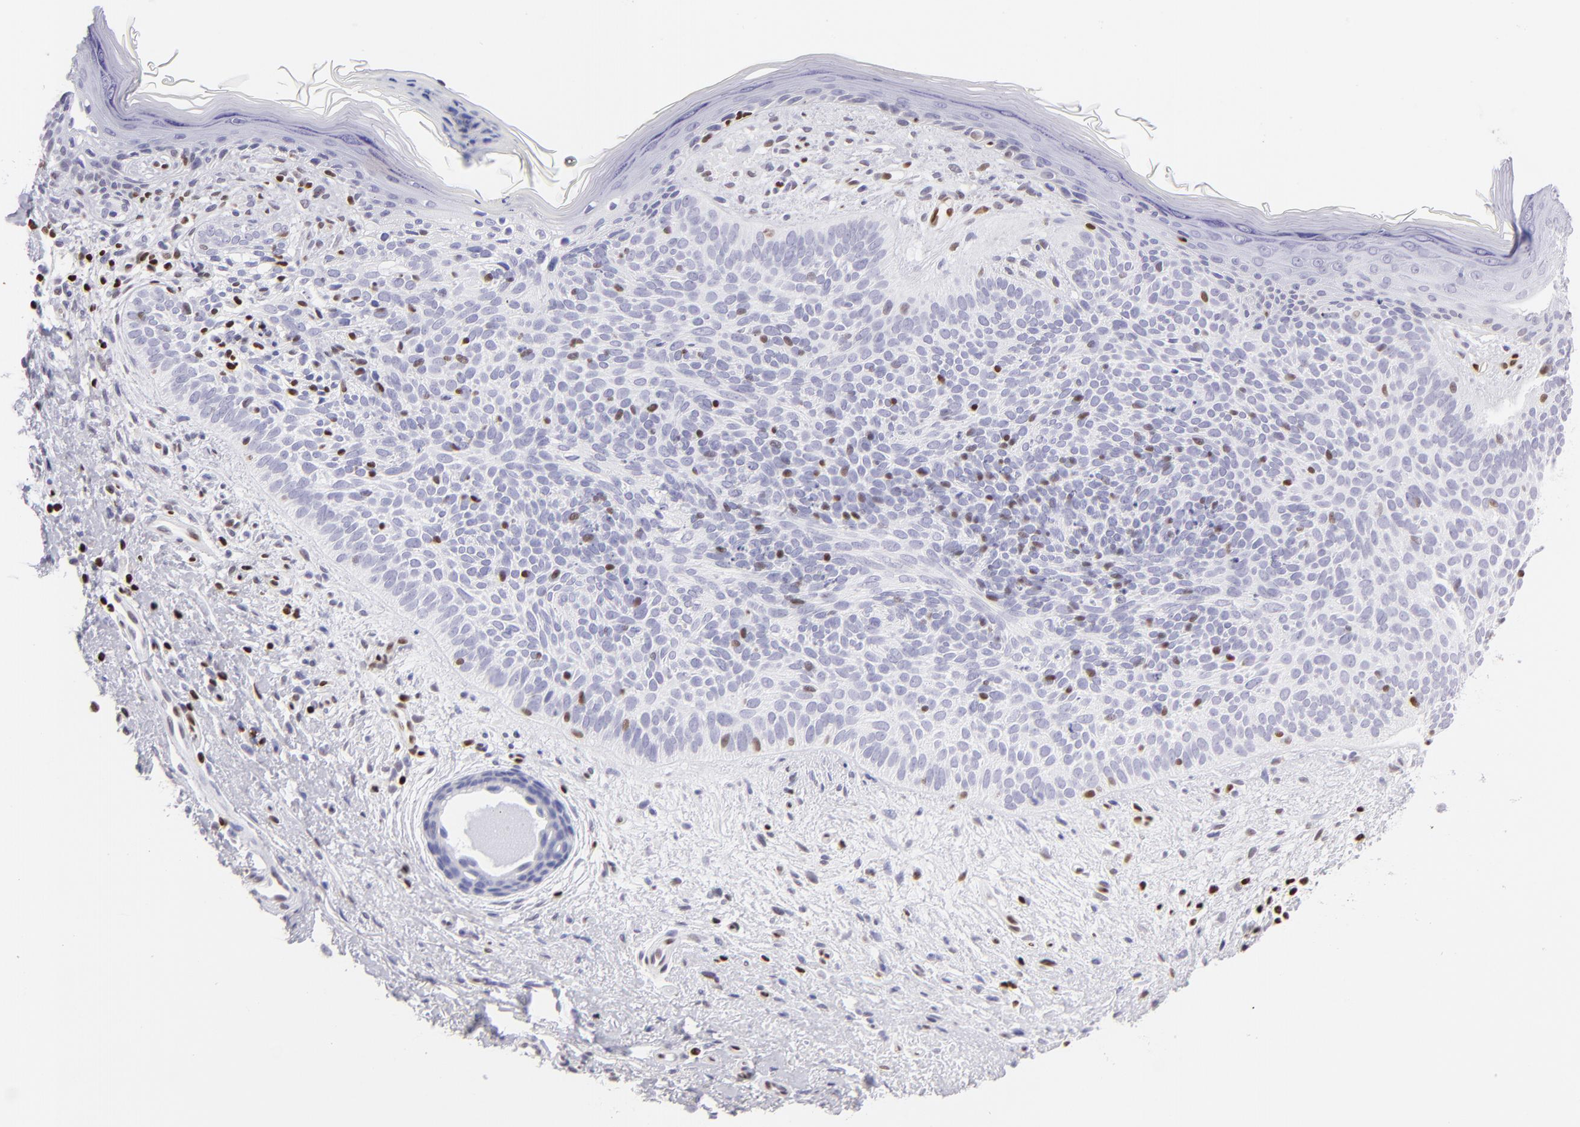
{"staining": {"intensity": "weak", "quantity": "<25%", "location": "nuclear"}, "tissue": "skin cancer", "cell_type": "Tumor cells", "image_type": "cancer", "snomed": [{"axis": "morphology", "description": "Basal cell carcinoma"}, {"axis": "topography", "description": "Skin"}], "caption": "DAB immunohistochemical staining of skin cancer shows no significant positivity in tumor cells.", "gene": "ETS1", "patient": {"sex": "female", "age": 78}}